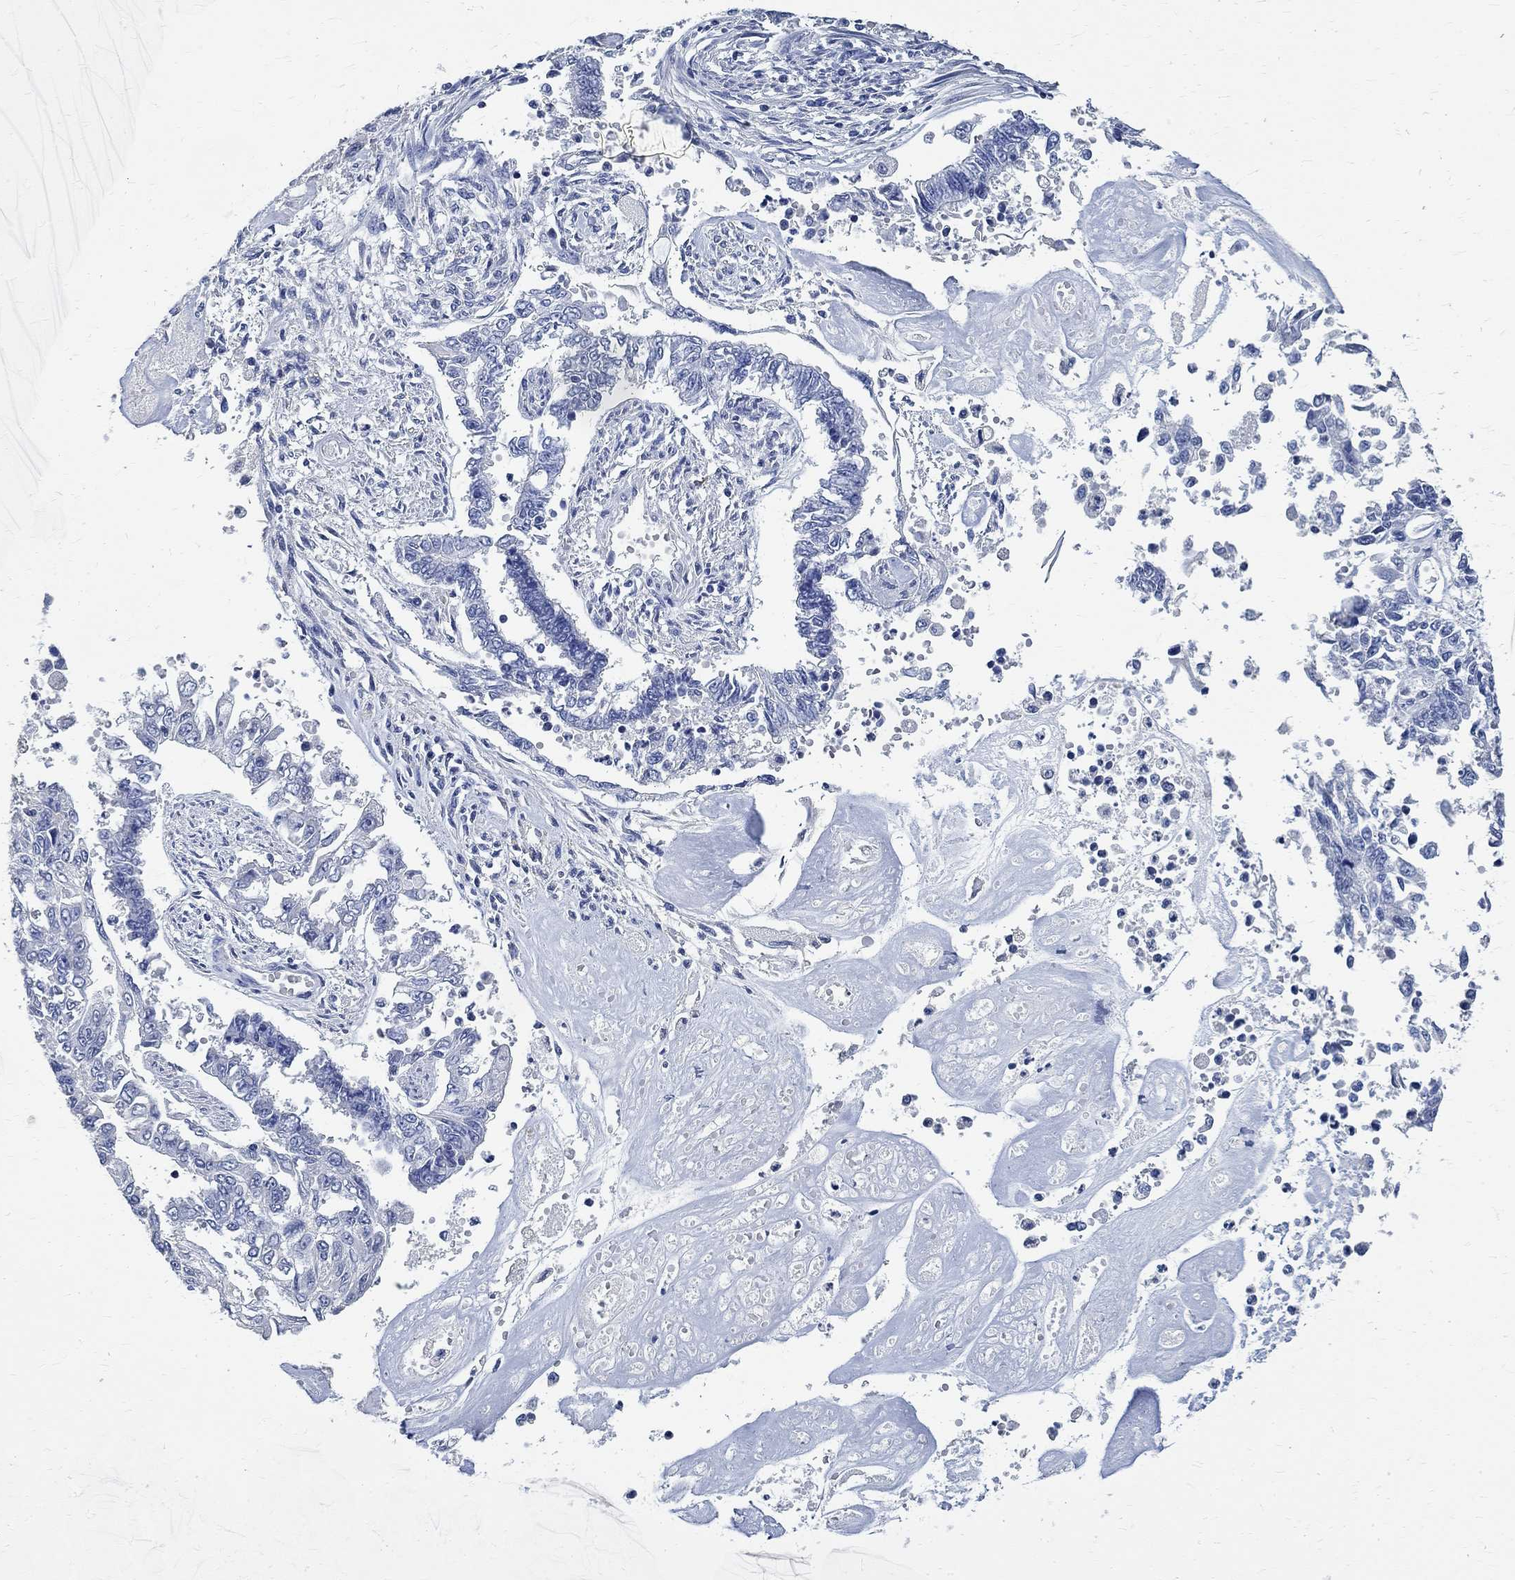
{"staining": {"intensity": "negative", "quantity": "none", "location": "none"}, "tissue": "endometrial cancer", "cell_type": "Tumor cells", "image_type": "cancer", "snomed": [{"axis": "morphology", "description": "Adenocarcinoma, NOS"}, {"axis": "topography", "description": "Uterus"}], "caption": "This is an immunohistochemistry micrograph of endometrial cancer. There is no positivity in tumor cells.", "gene": "PRX", "patient": {"sex": "female", "age": 59}}